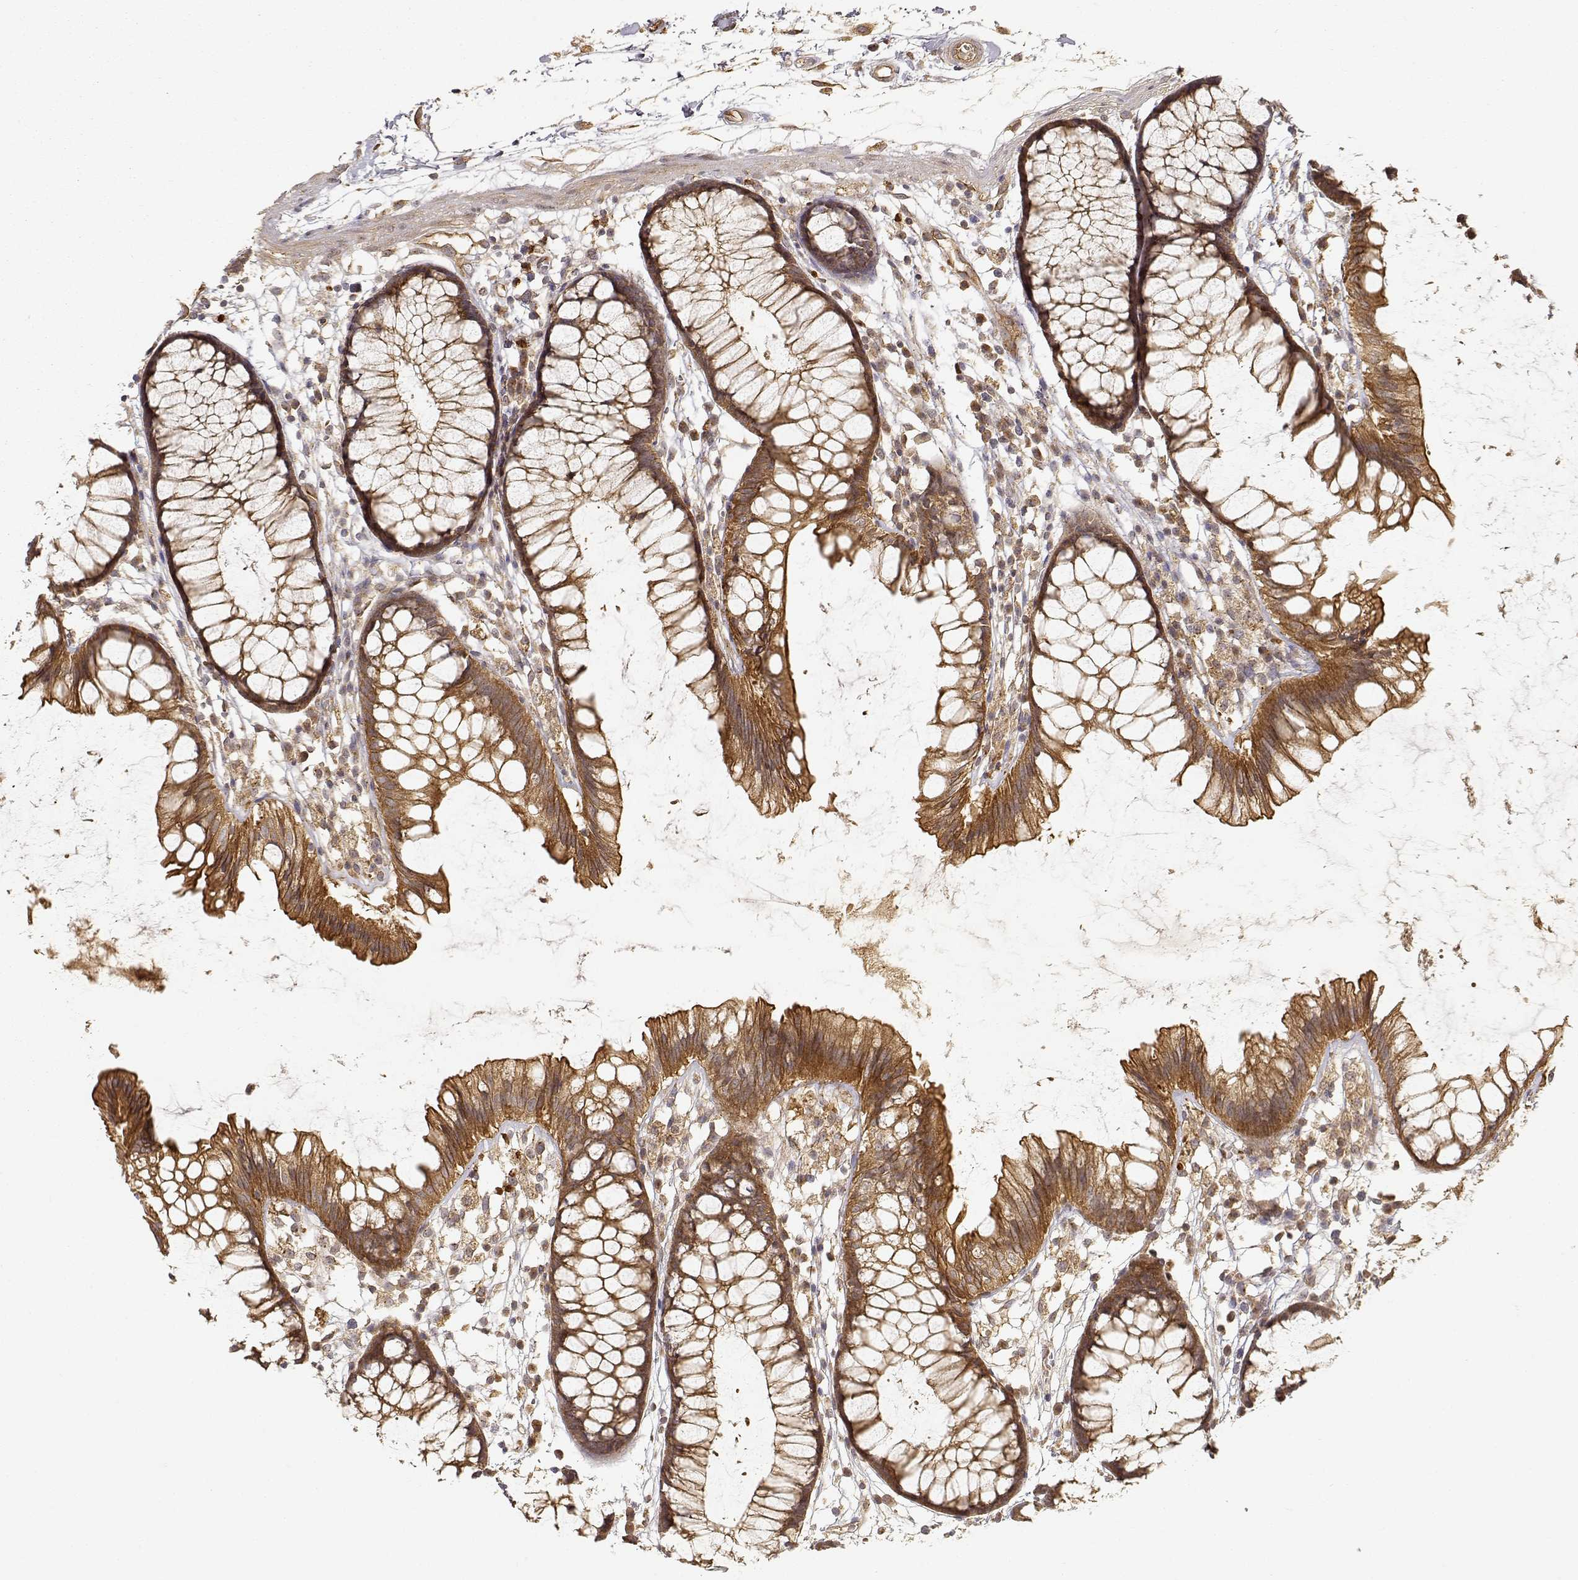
{"staining": {"intensity": "moderate", "quantity": ">75%", "location": "cytoplasmic/membranous"}, "tissue": "colon", "cell_type": "Endothelial cells", "image_type": "normal", "snomed": [{"axis": "morphology", "description": "Normal tissue, NOS"}, {"axis": "morphology", "description": "Adenocarcinoma, NOS"}, {"axis": "topography", "description": "Colon"}], "caption": "Immunohistochemical staining of normal human colon displays >75% levels of moderate cytoplasmic/membranous protein positivity in approximately >75% of endothelial cells.", "gene": "CDK5RAP2", "patient": {"sex": "male", "age": 65}}